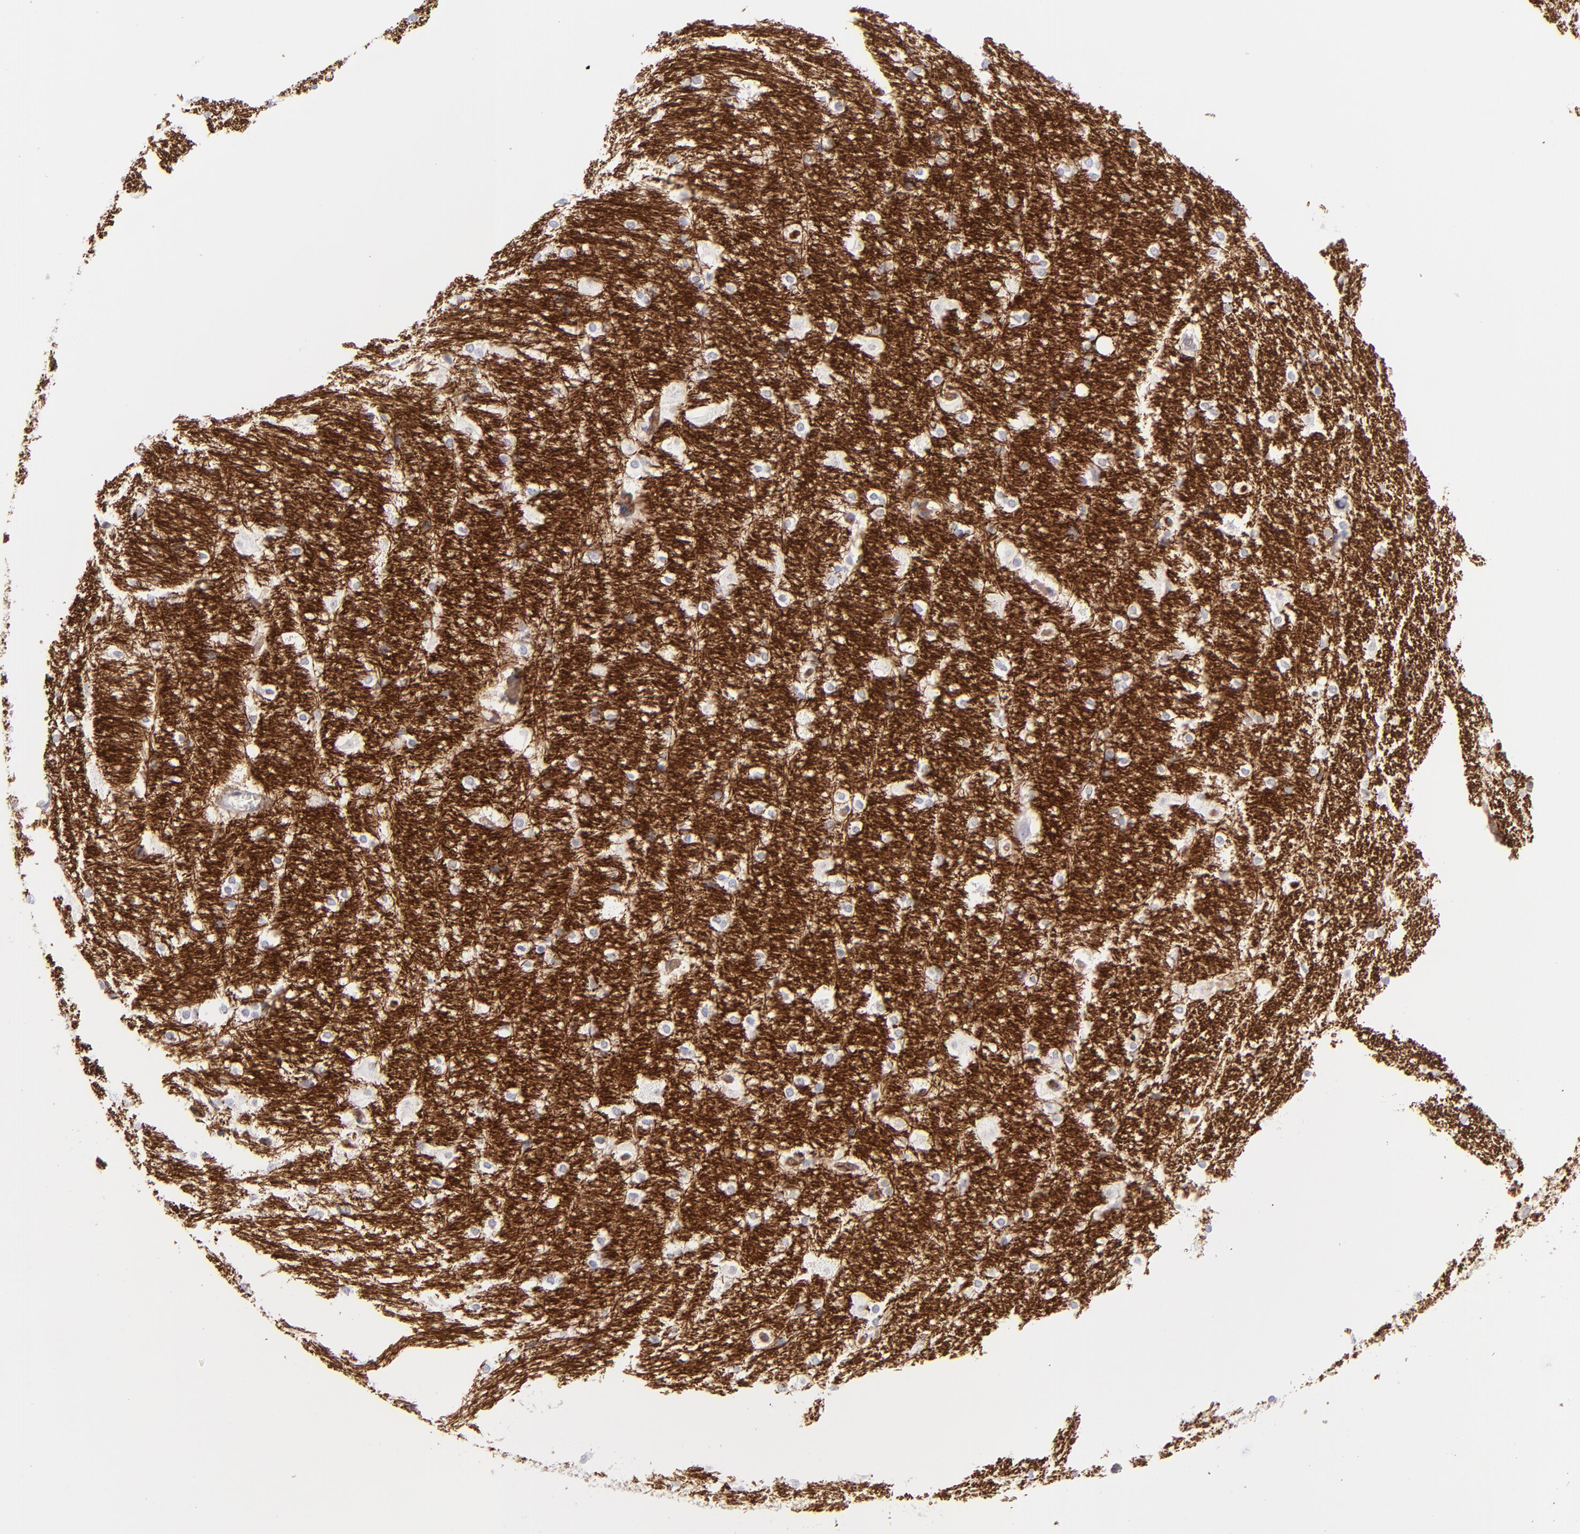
{"staining": {"intensity": "negative", "quantity": "none", "location": "none"}, "tissue": "hippocampus", "cell_type": "Glial cells", "image_type": "normal", "snomed": [{"axis": "morphology", "description": "Normal tissue, NOS"}, {"axis": "topography", "description": "Hippocampus"}], "caption": "IHC of benign human hippocampus exhibits no expression in glial cells.", "gene": "BSG", "patient": {"sex": "female", "age": 19}}